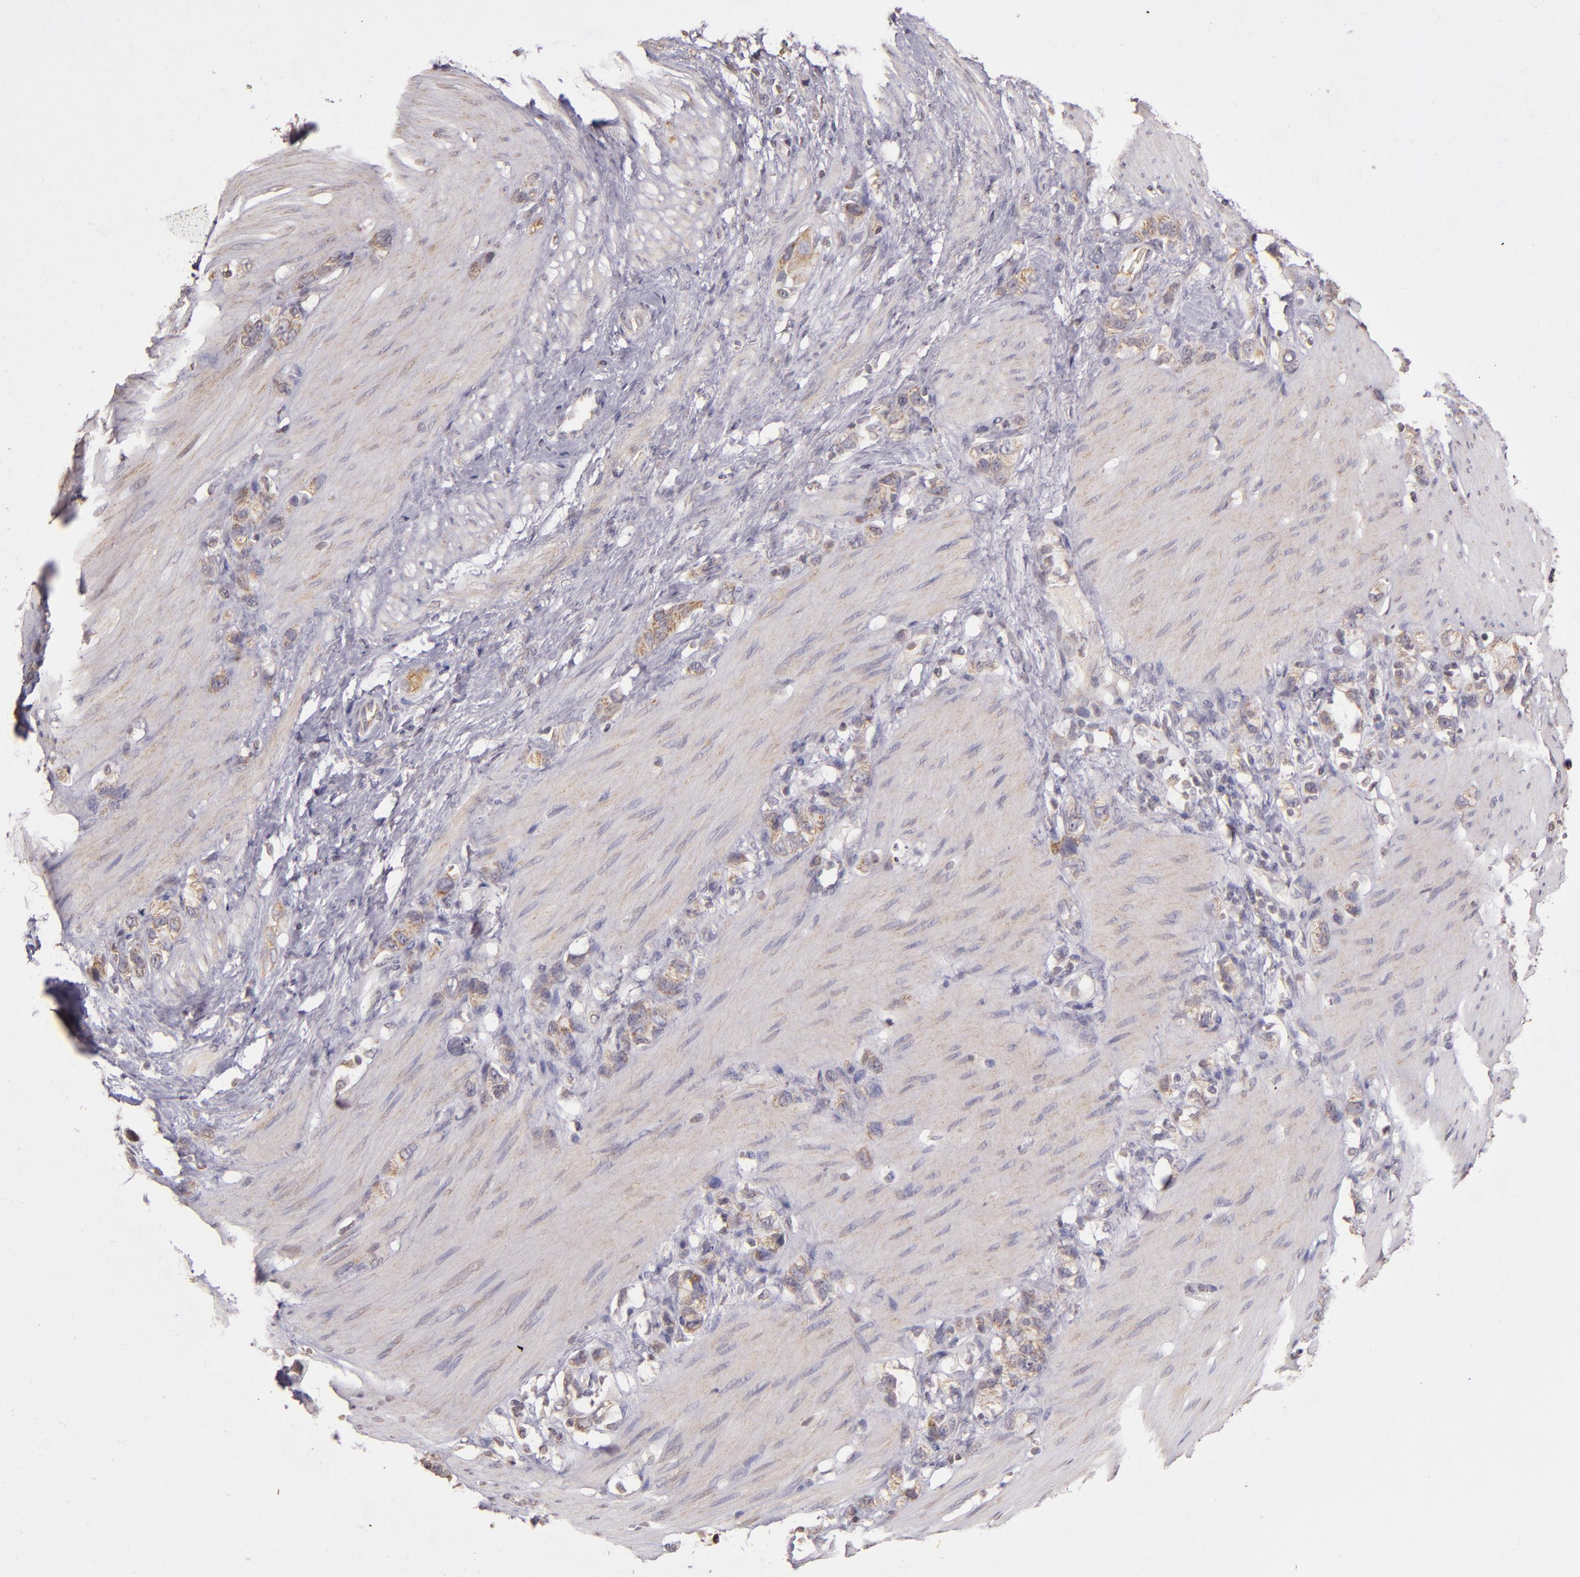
{"staining": {"intensity": "weak", "quantity": ">75%", "location": "cytoplasmic/membranous"}, "tissue": "stomach cancer", "cell_type": "Tumor cells", "image_type": "cancer", "snomed": [{"axis": "morphology", "description": "Normal tissue, NOS"}, {"axis": "morphology", "description": "Adenocarcinoma, NOS"}, {"axis": "morphology", "description": "Adenocarcinoma, High grade"}, {"axis": "topography", "description": "Stomach, upper"}, {"axis": "topography", "description": "Stomach"}], "caption": "Protein expression analysis of human stomach cancer (high-grade adenocarcinoma) reveals weak cytoplasmic/membranous positivity in about >75% of tumor cells.", "gene": "ABL1", "patient": {"sex": "female", "age": 65}}